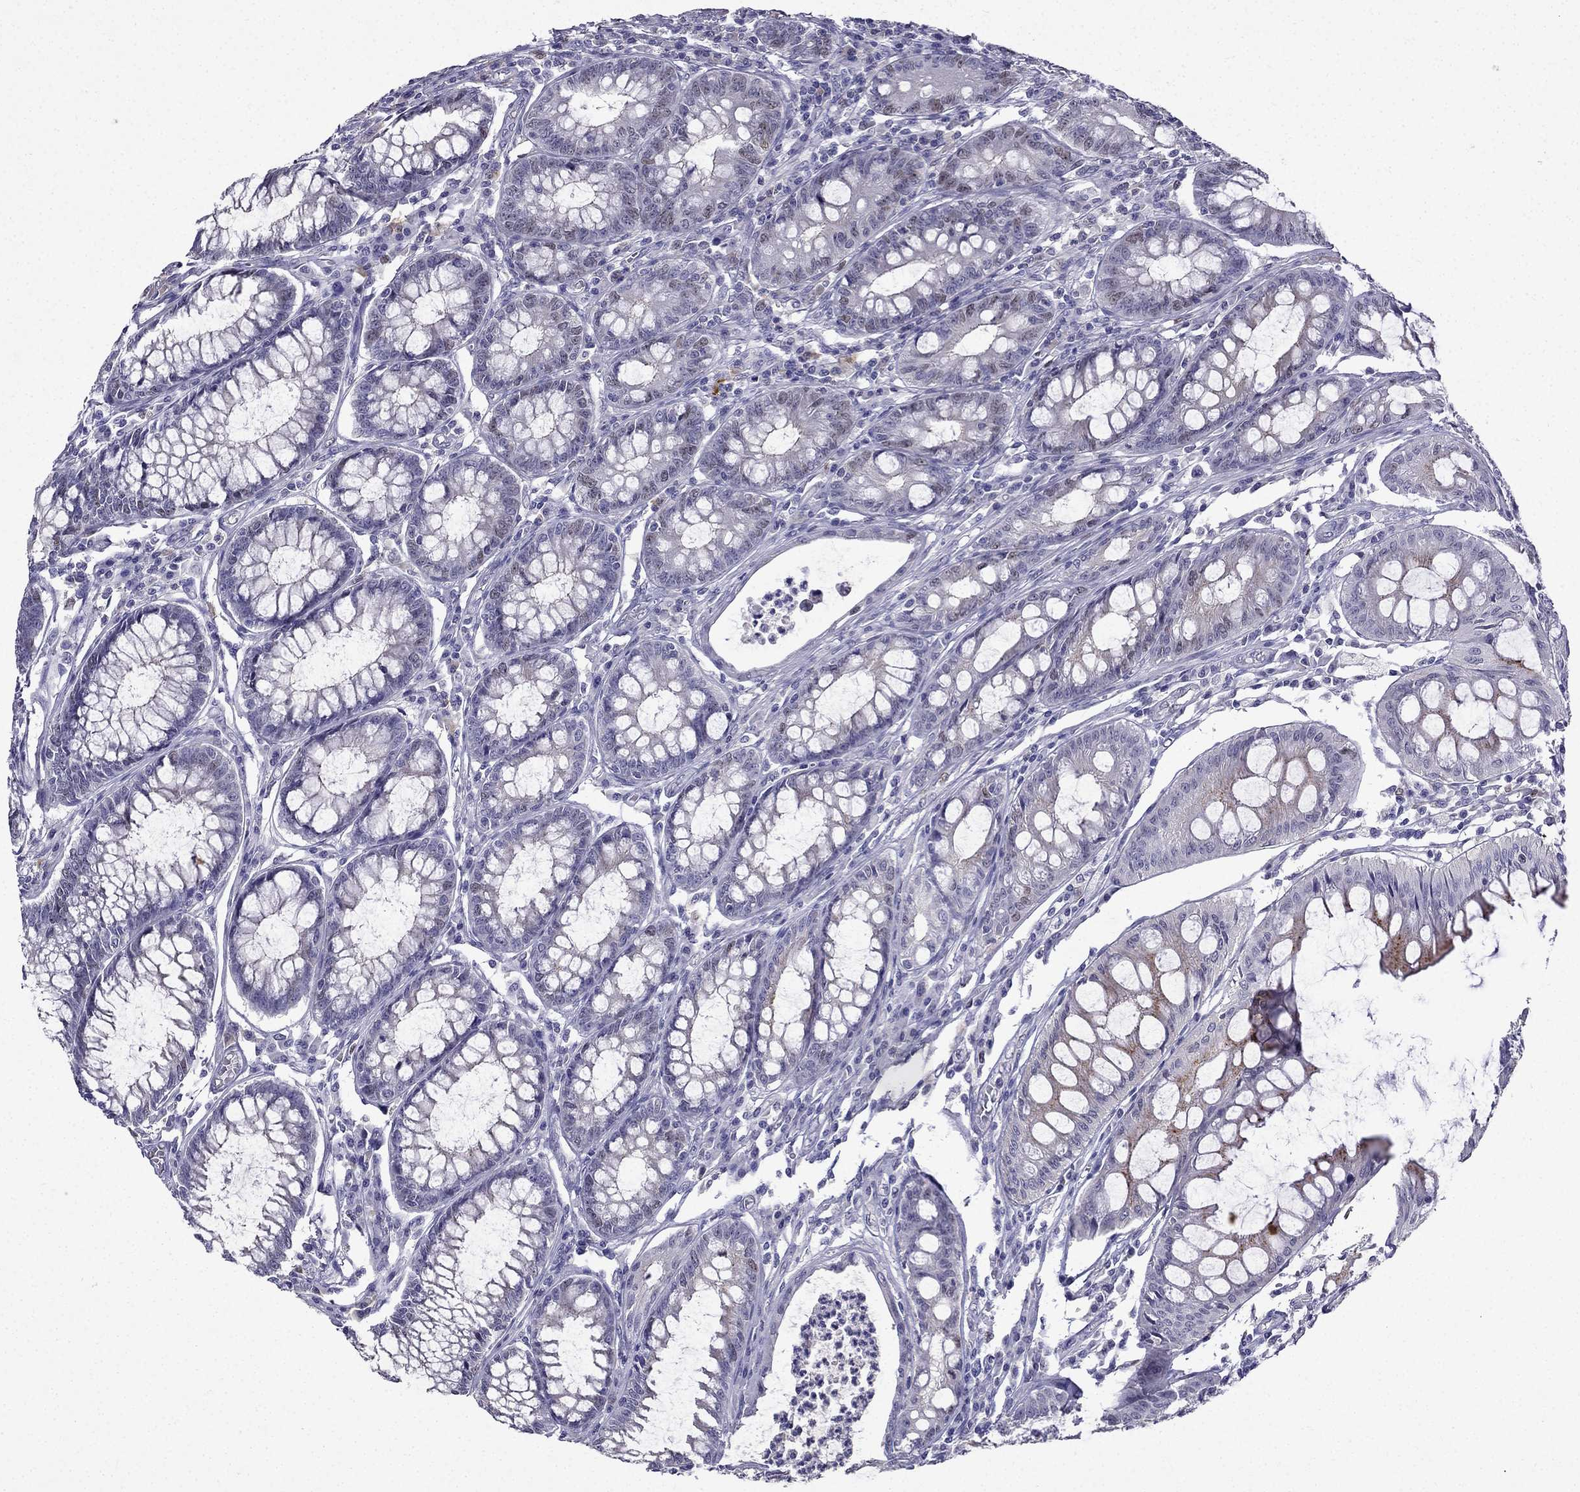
{"staining": {"intensity": "weak", "quantity": "<25%", "location": "nuclear"}, "tissue": "colorectal cancer", "cell_type": "Tumor cells", "image_type": "cancer", "snomed": [{"axis": "morphology", "description": "Adenocarcinoma, NOS"}, {"axis": "topography", "description": "Rectum"}], "caption": "Human adenocarcinoma (colorectal) stained for a protein using IHC displays no expression in tumor cells.", "gene": "UHRF1", "patient": {"sex": "female", "age": 85}}